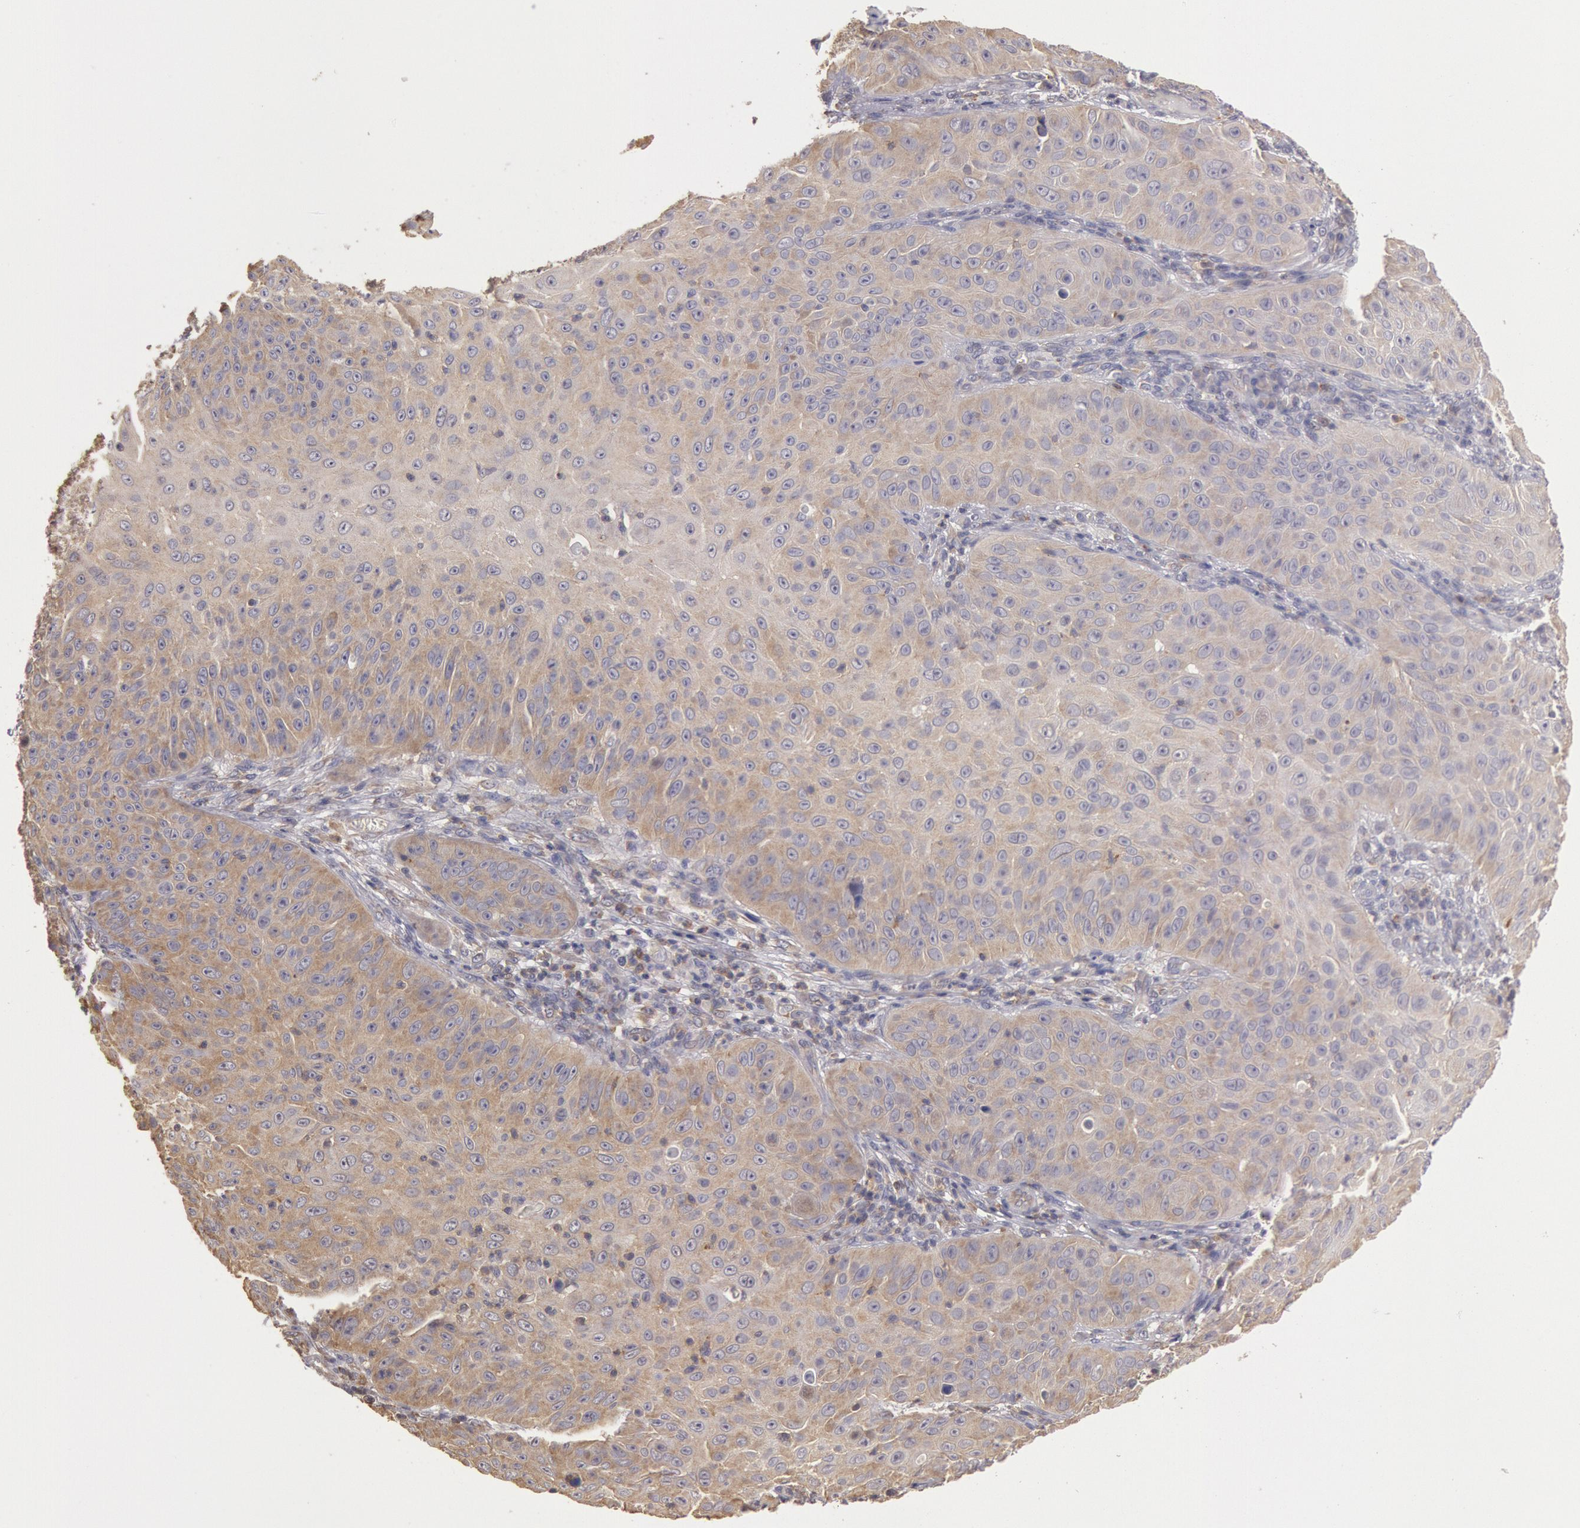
{"staining": {"intensity": "weak", "quantity": ">75%", "location": "cytoplasmic/membranous"}, "tissue": "skin cancer", "cell_type": "Tumor cells", "image_type": "cancer", "snomed": [{"axis": "morphology", "description": "Squamous cell carcinoma, NOS"}, {"axis": "topography", "description": "Skin"}], "caption": "Immunohistochemical staining of human skin cancer (squamous cell carcinoma) exhibits low levels of weak cytoplasmic/membranous positivity in approximately >75% of tumor cells.", "gene": "NMT2", "patient": {"sex": "male", "age": 82}}